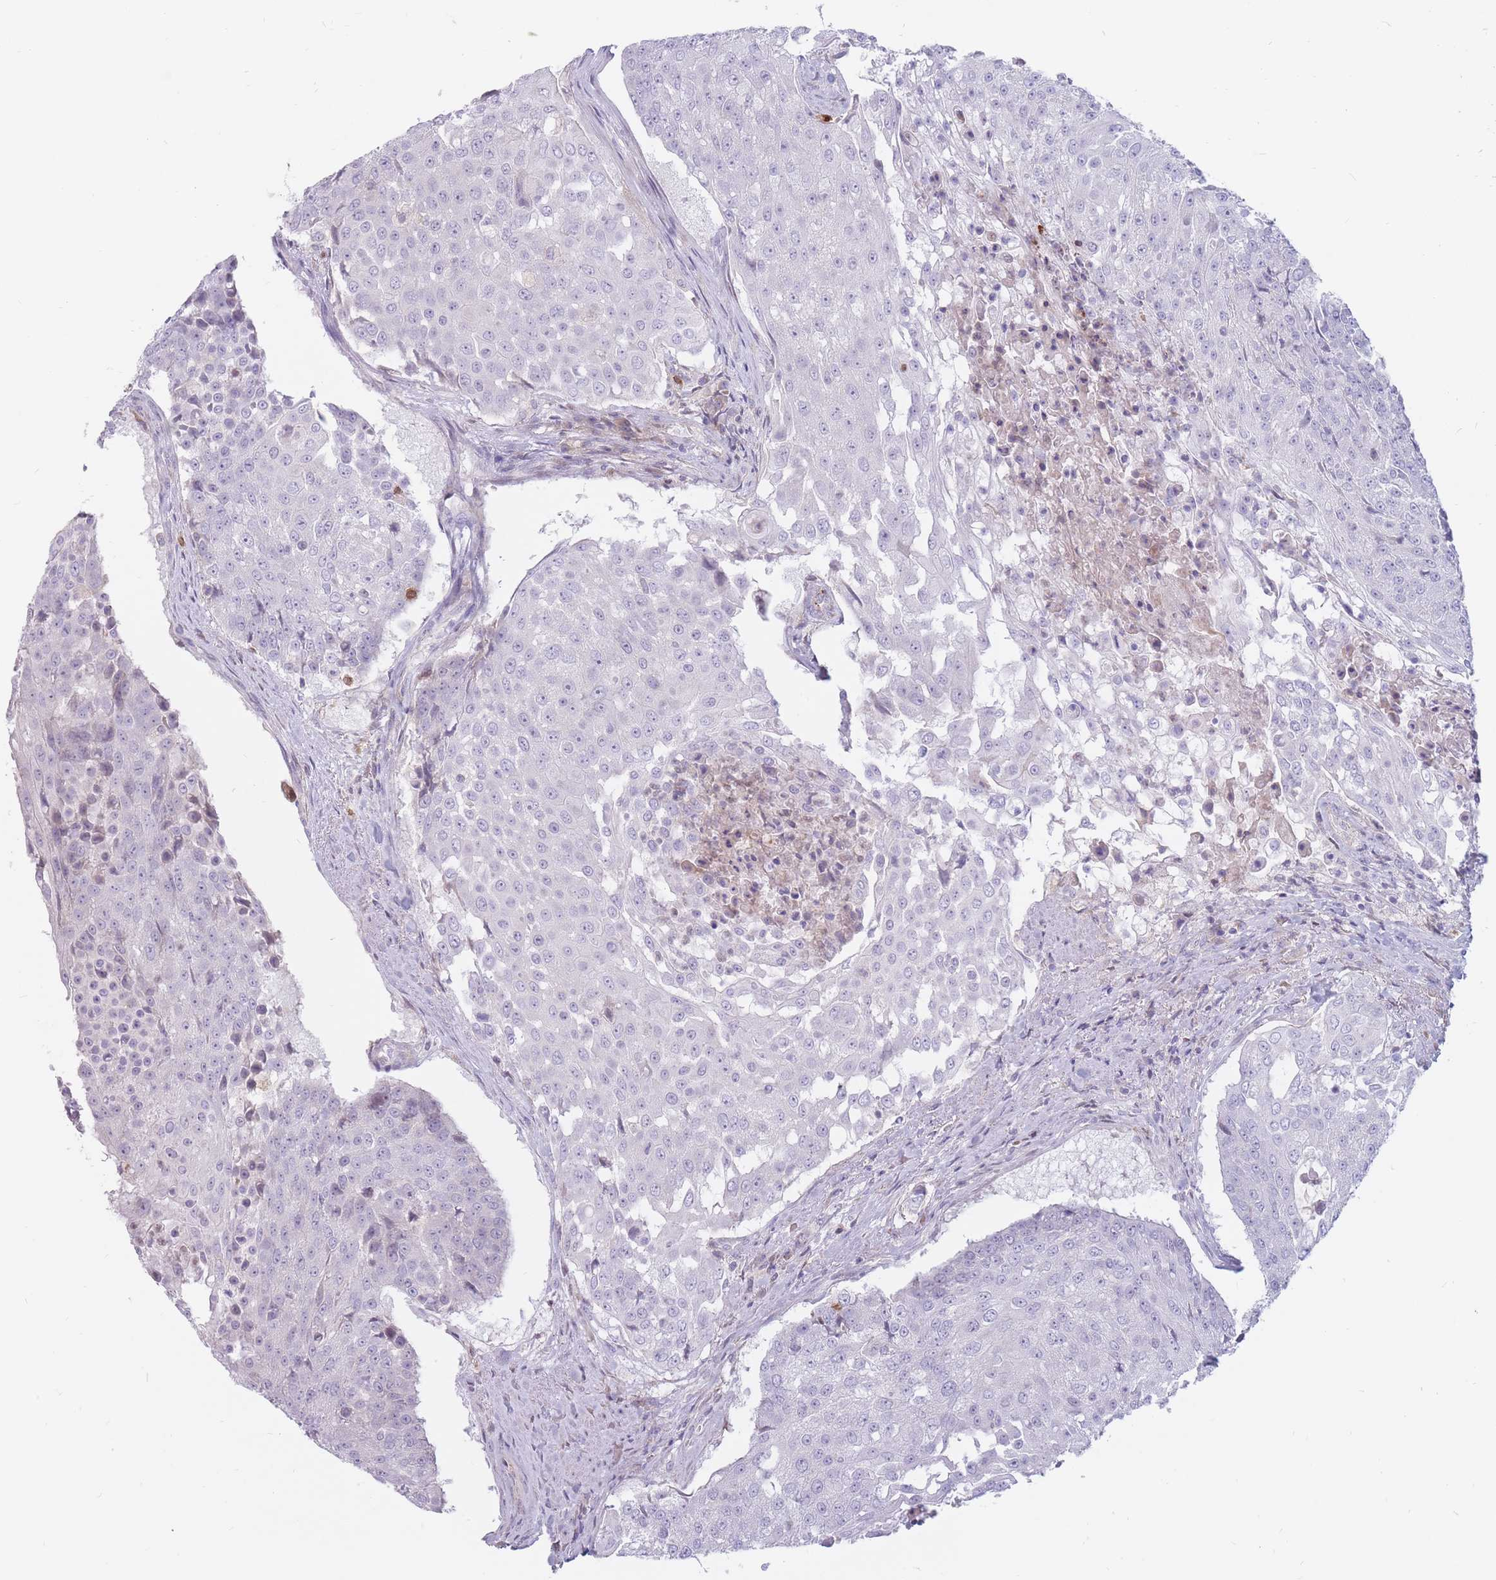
{"staining": {"intensity": "negative", "quantity": "none", "location": "none"}, "tissue": "urothelial cancer", "cell_type": "Tumor cells", "image_type": "cancer", "snomed": [{"axis": "morphology", "description": "Urothelial carcinoma, High grade"}, {"axis": "topography", "description": "Urinary bladder"}], "caption": "IHC image of human urothelial carcinoma (high-grade) stained for a protein (brown), which exhibits no positivity in tumor cells.", "gene": "PTGDR", "patient": {"sex": "female", "age": 63}}